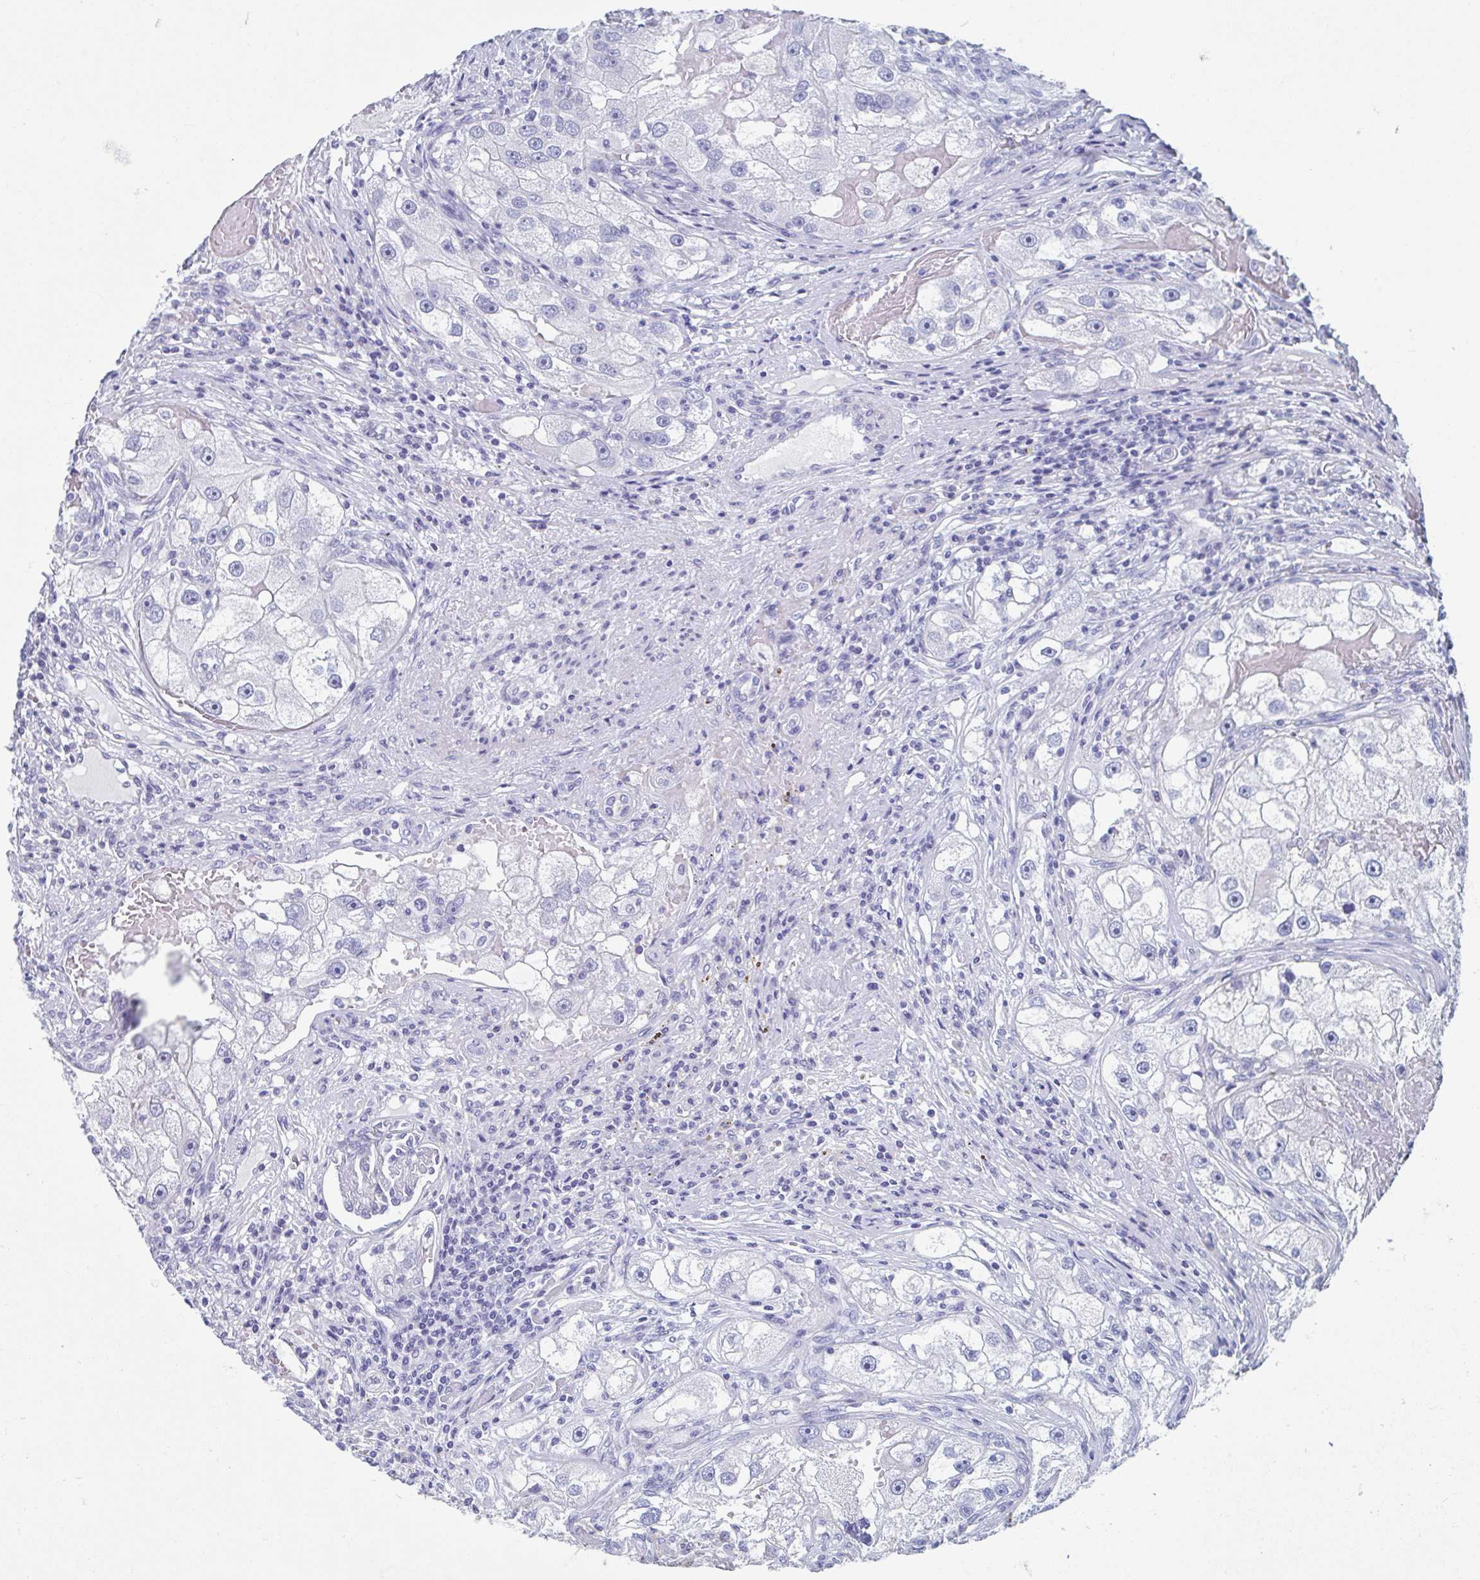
{"staining": {"intensity": "negative", "quantity": "none", "location": "none"}, "tissue": "renal cancer", "cell_type": "Tumor cells", "image_type": "cancer", "snomed": [{"axis": "morphology", "description": "Adenocarcinoma, NOS"}, {"axis": "topography", "description": "Kidney"}], "caption": "Immunohistochemical staining of human renal cancer (adenocarcinoma) reveals no significant expression in tumor cells.", "gene": "SHCBP1L", "patient": {"sex": "male", "age": 63}}